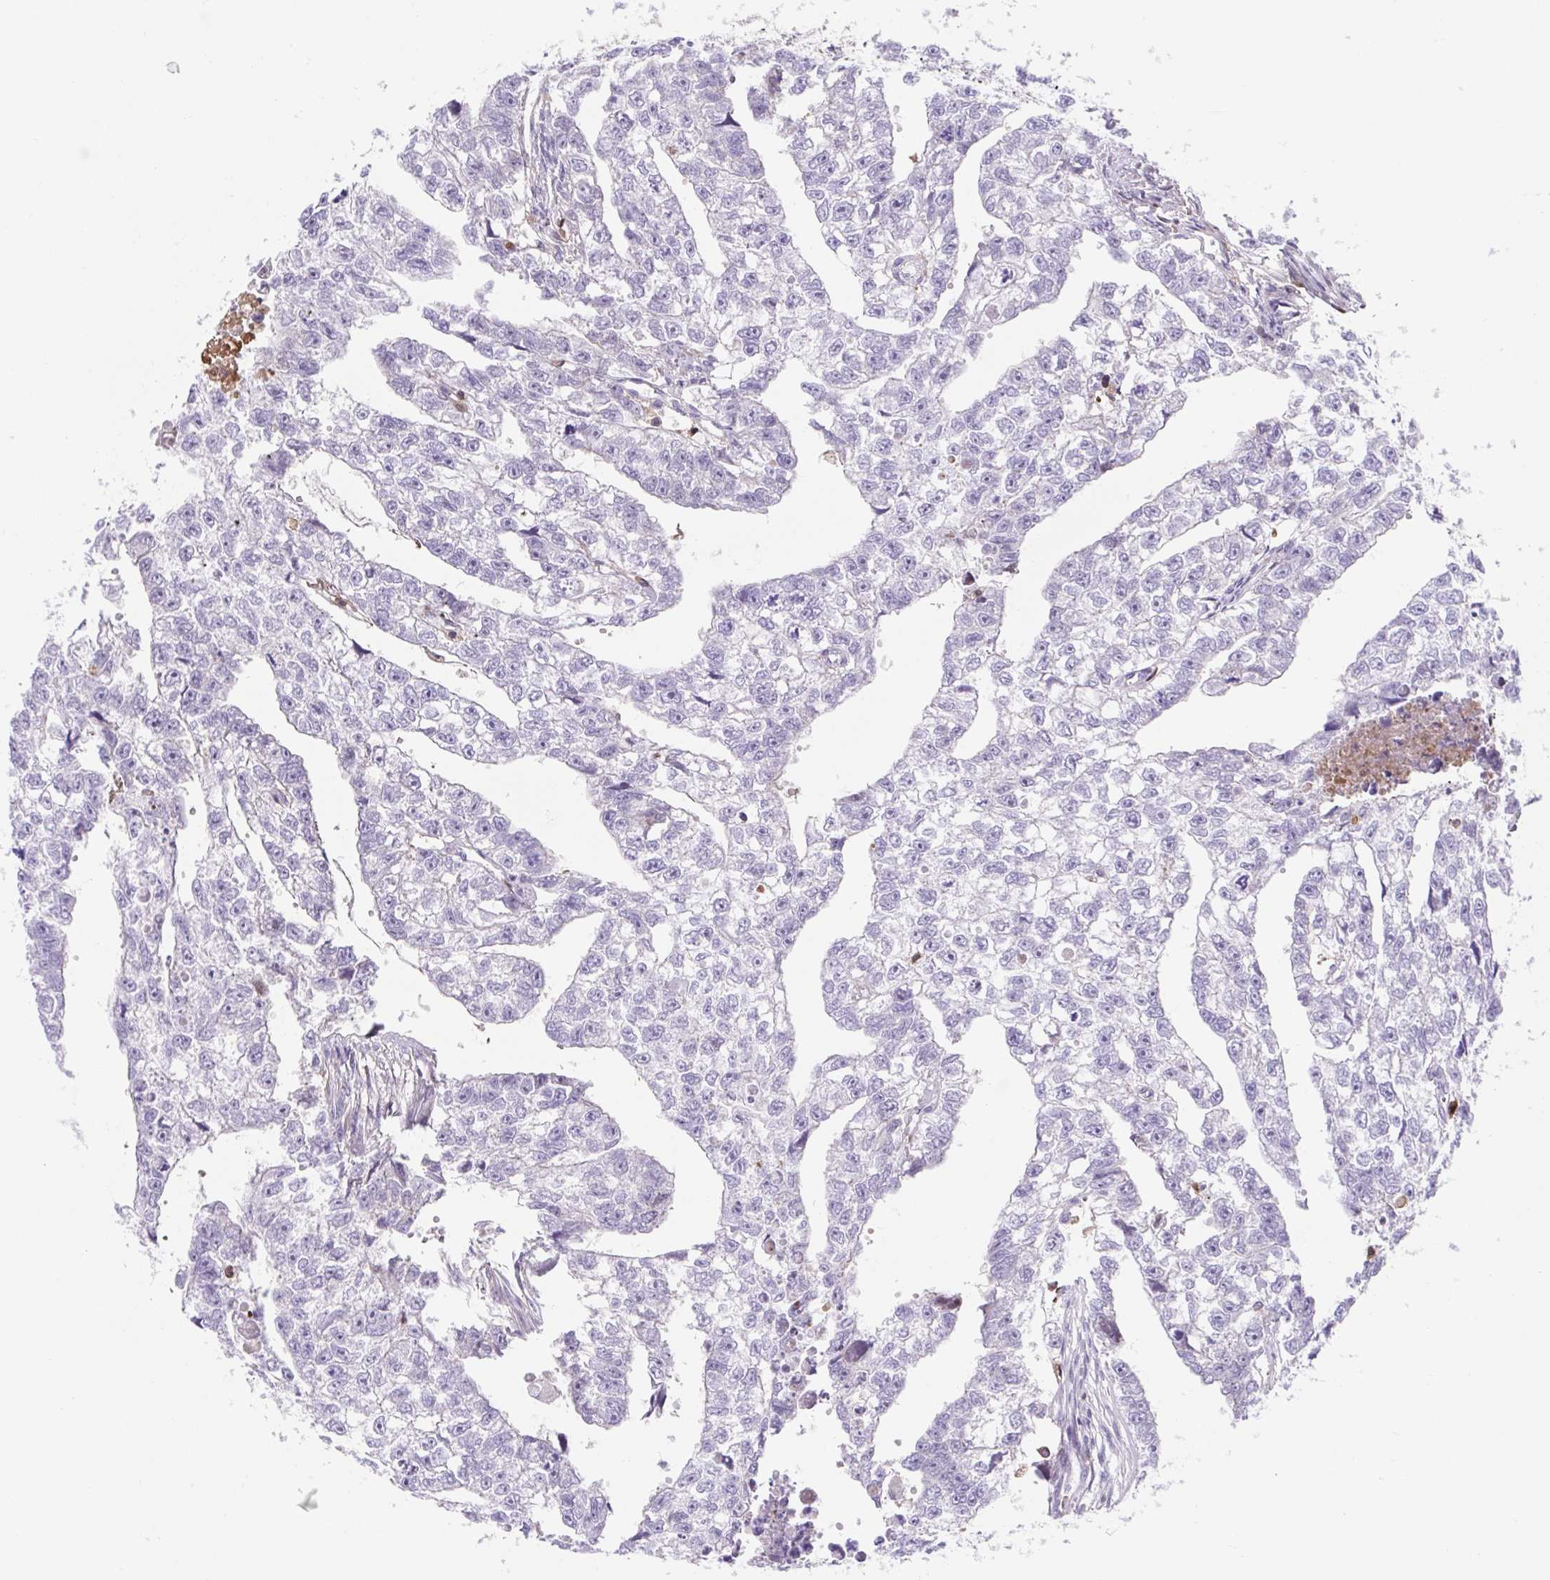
{"staining": {"intensity": "negative", "quantity": "none", "location": "none"}, "tissue": "testis cancer", "cell_type": "Tumor cells", "image_type": "cancer", "snomed": [{"axis": "morphology", "description": "Carcinoma, Embryonal, NOS"}, {"axis": "morphology", "description": "Teratoma, malignant, NOS"}, {"axis": "topography", "description": "Testis"}], "caption": "This is a photomicrograph of immunohistochemistry staining of testis cancer (teratoma (malignant)), which shows no staining in tumor cells.", "gene": "TPRG1", "patient": {"sex": "male", "age": 44}}